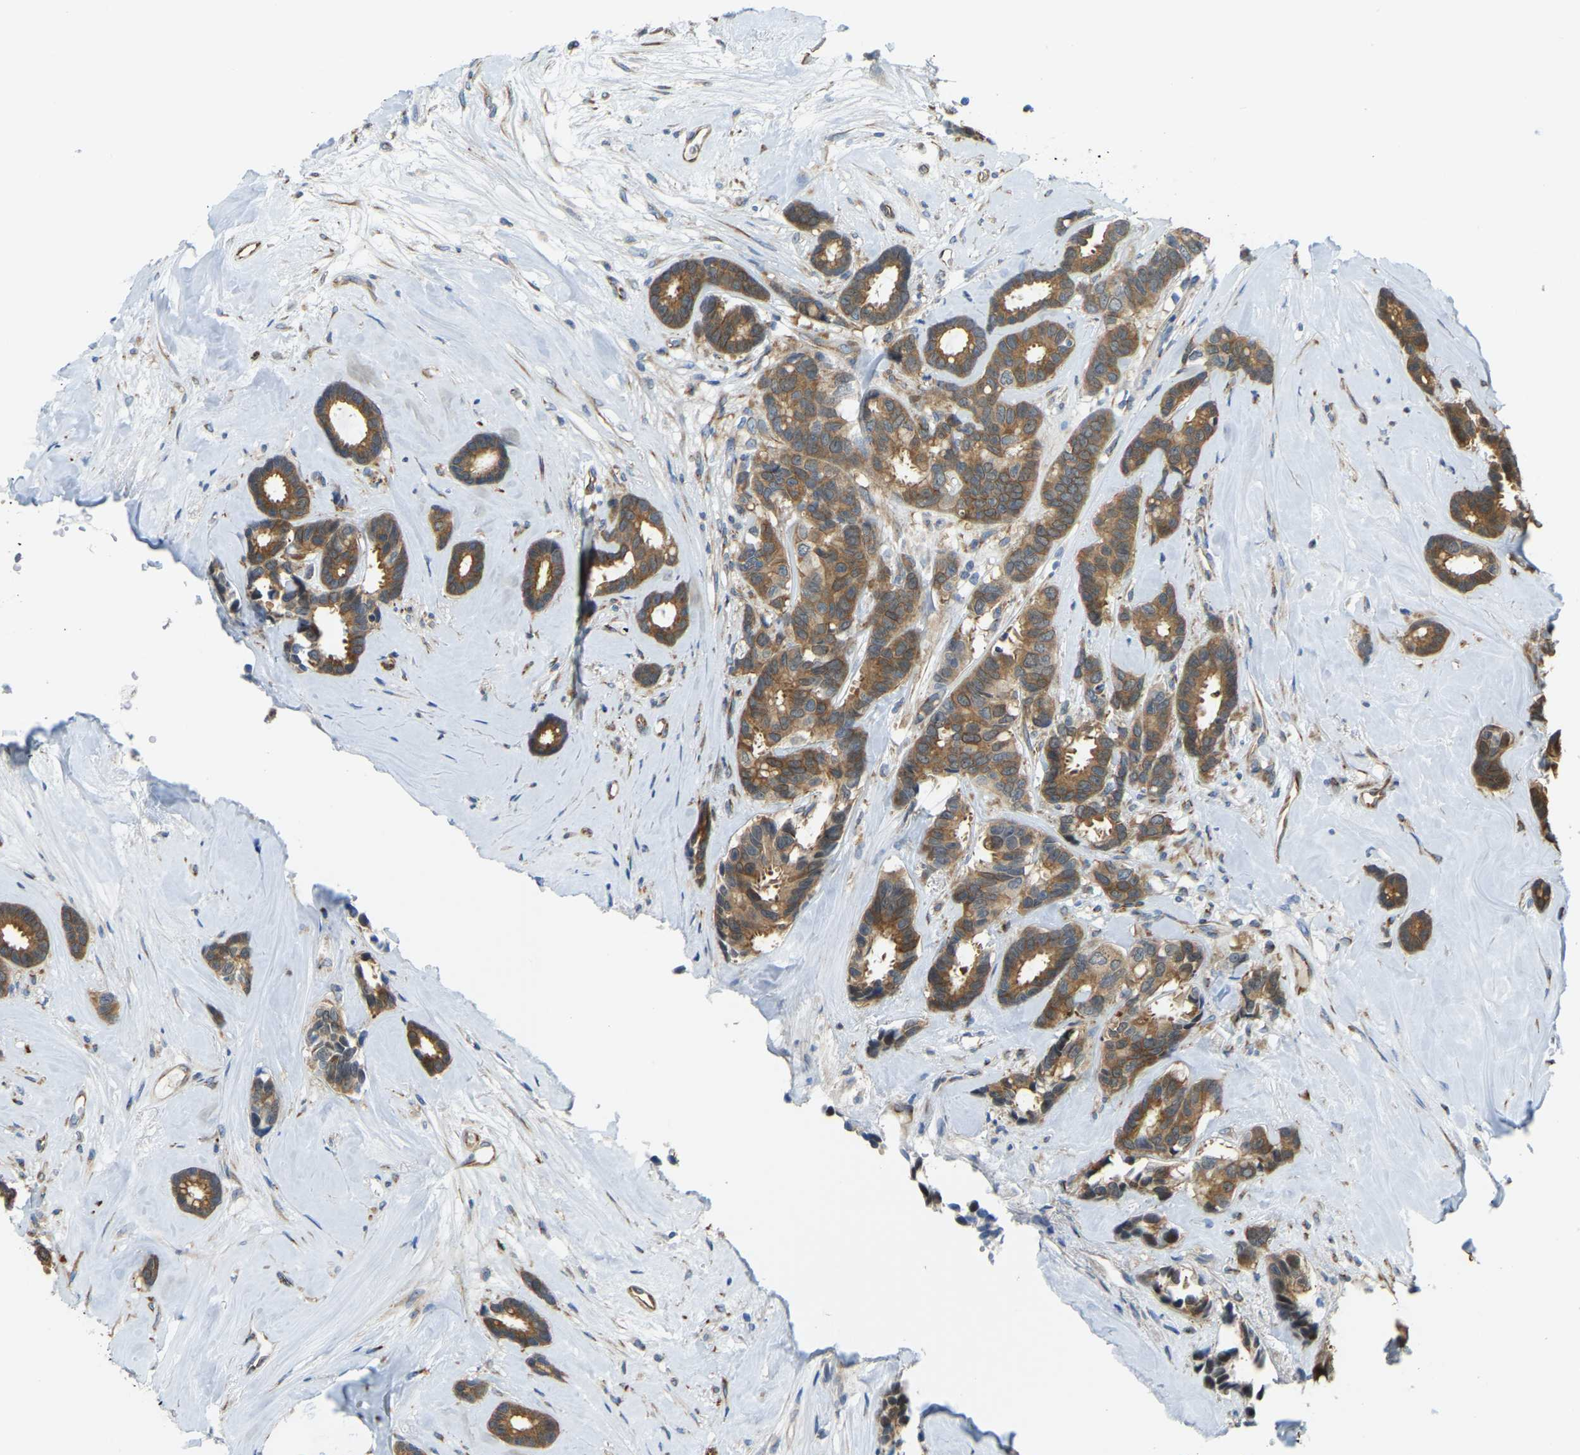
{"staining": {"intensity": "moderate", "quantity": ">75%", "location": "cytoplasmic/membranous"}, "tissue": "breast cancer", "cell_type": "Tumor cells", "image_type": "cancer", "snomed": [{"axis": "morphology", "description": "Duct carcinoma"}, {"axis": "topography", "description": "Breast"}], "caption": "Invasive ductal carcinoma (breast) stained with DAB IHC reveals medium levels of moderate cytoplasmic/membranous expression in approximately >75% of tumor cells.", "gene": "NME8", "patient": {"sex": "female", "age": 87}}